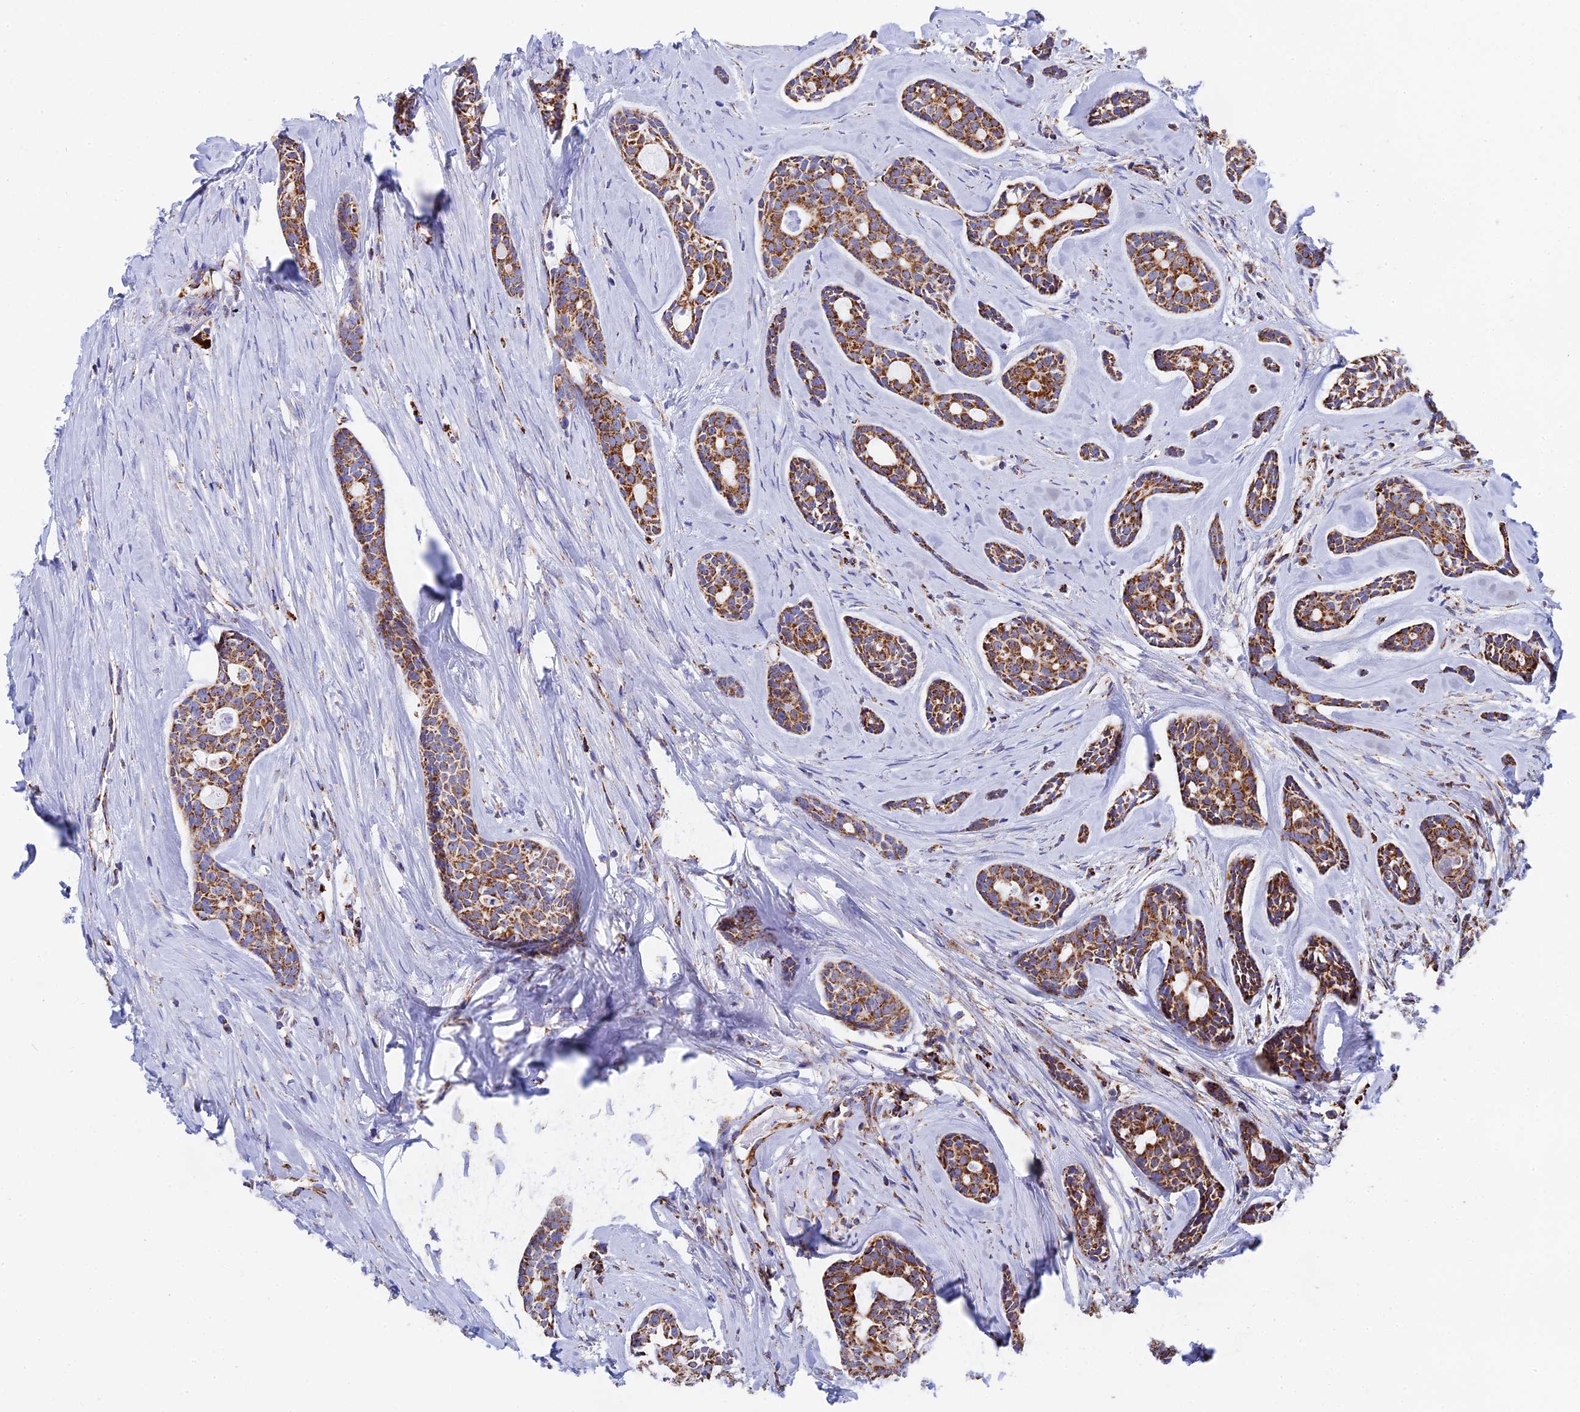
{"staining": {"intensity": "moderate", "quantity": ">75%", "location": "cytoplasmic/membranous"}, "tissue": "head and neck cancer", "cell_type": "Tumor cells", "image_type": "cancer", "snomed": [{"axis": "morphology", "description": "Adenocarcinoma, NOS"}, {"axis": "topography", "description": "Subcutis"}, {"axis": "topography", "description": "Head-Neck"}], "caption": "Protein staining of head and neck cancer (adenocarcinoma) tissue displays moderate cytoplasmic/membranous expression in about >75% of tumor cells. The staining is performed using DAB (3,3'-diaminobenzidine) brown chromogen to label protein expression. The nuclei are counter-stained blue using hematoxylin.", "gene": "NDUFA5", "patient": {"sex": "female", "age": 73}}